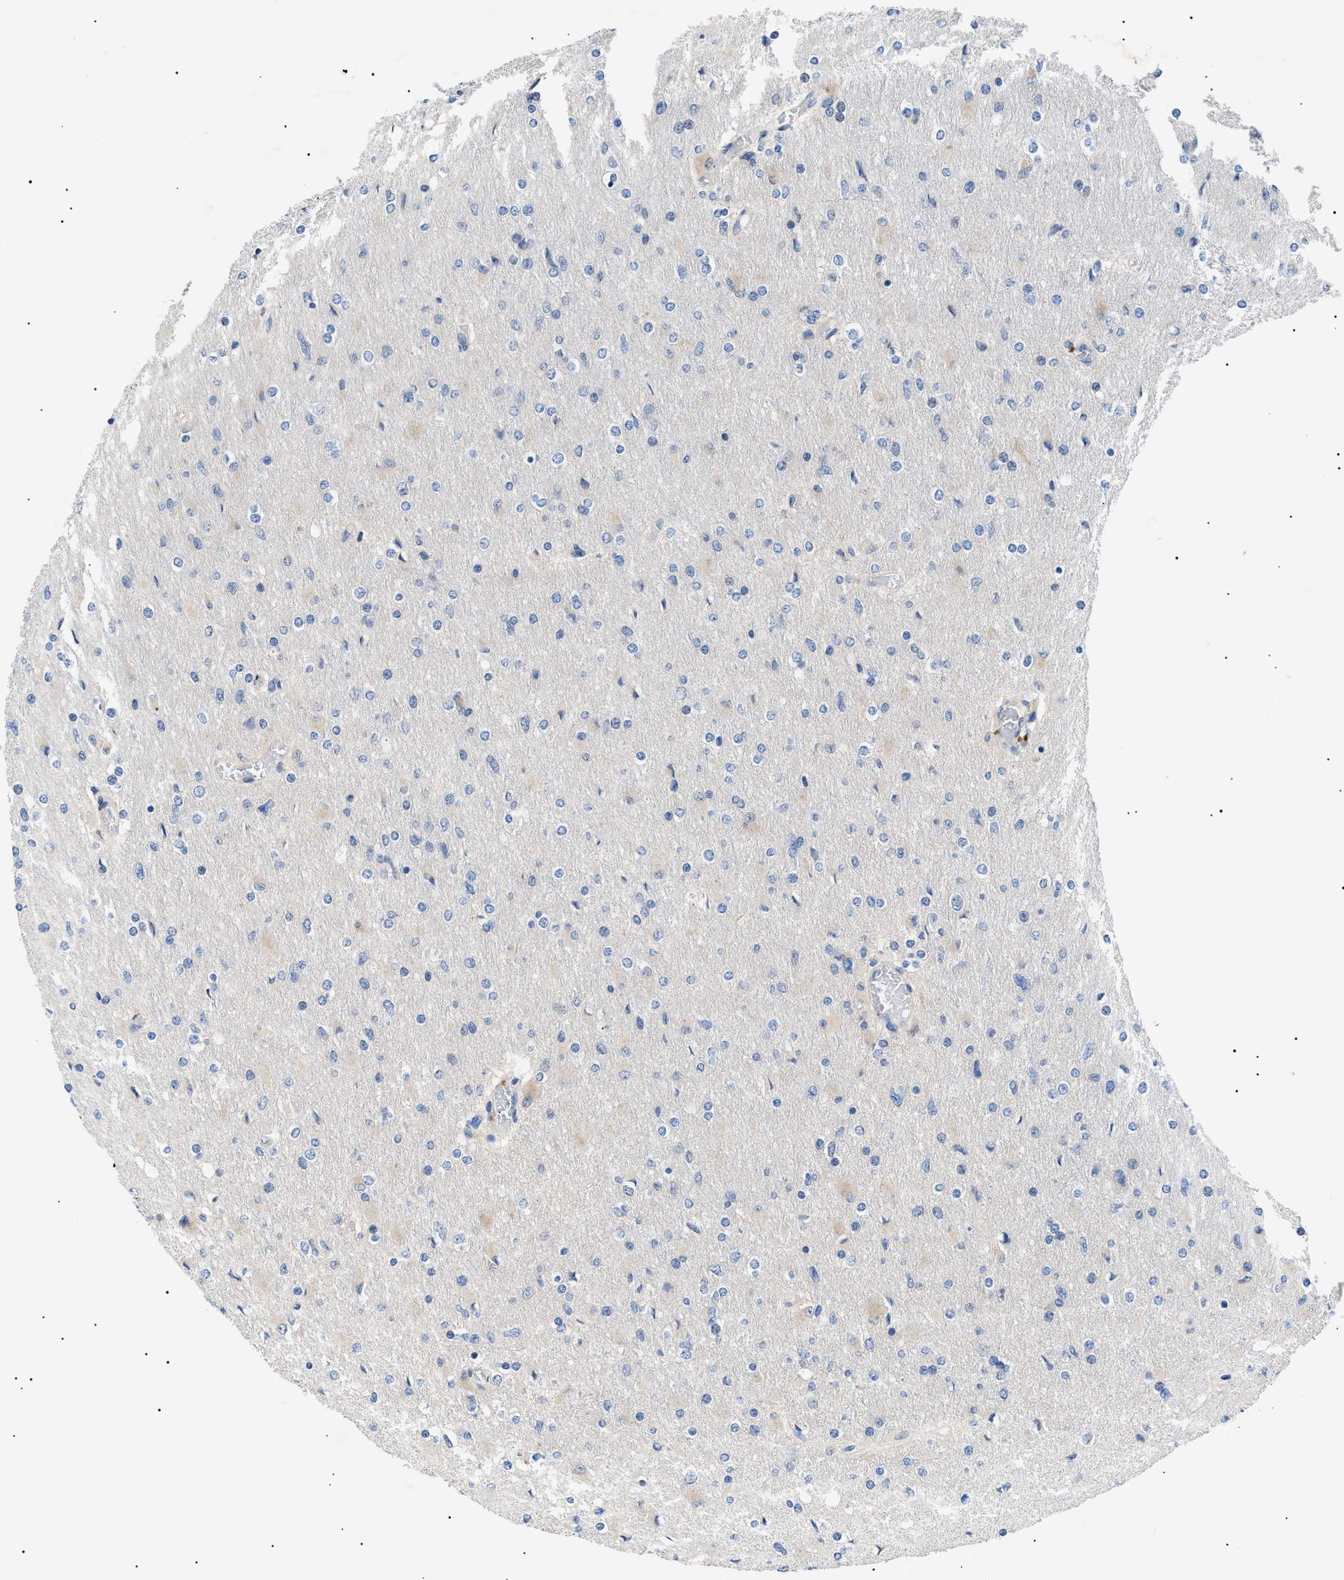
{"staining": {"intensity": "negative", "quantity": "none", "location": "none"}, "tissue": "glioma", "cell_type": "Tumor cells", "image_type": "cancer", "snomed": [{"axis": "morphology", "description": "Glioma, malignant, High grade"}, {"axis": "topography", "description": "Cerebral cortex"}], "caption": "Image shows no significant protein expression in tumor cells of high-grade glioma (malignant).", "gene": "RIPK1", "patient": {"sex": "female", "age": 36}}